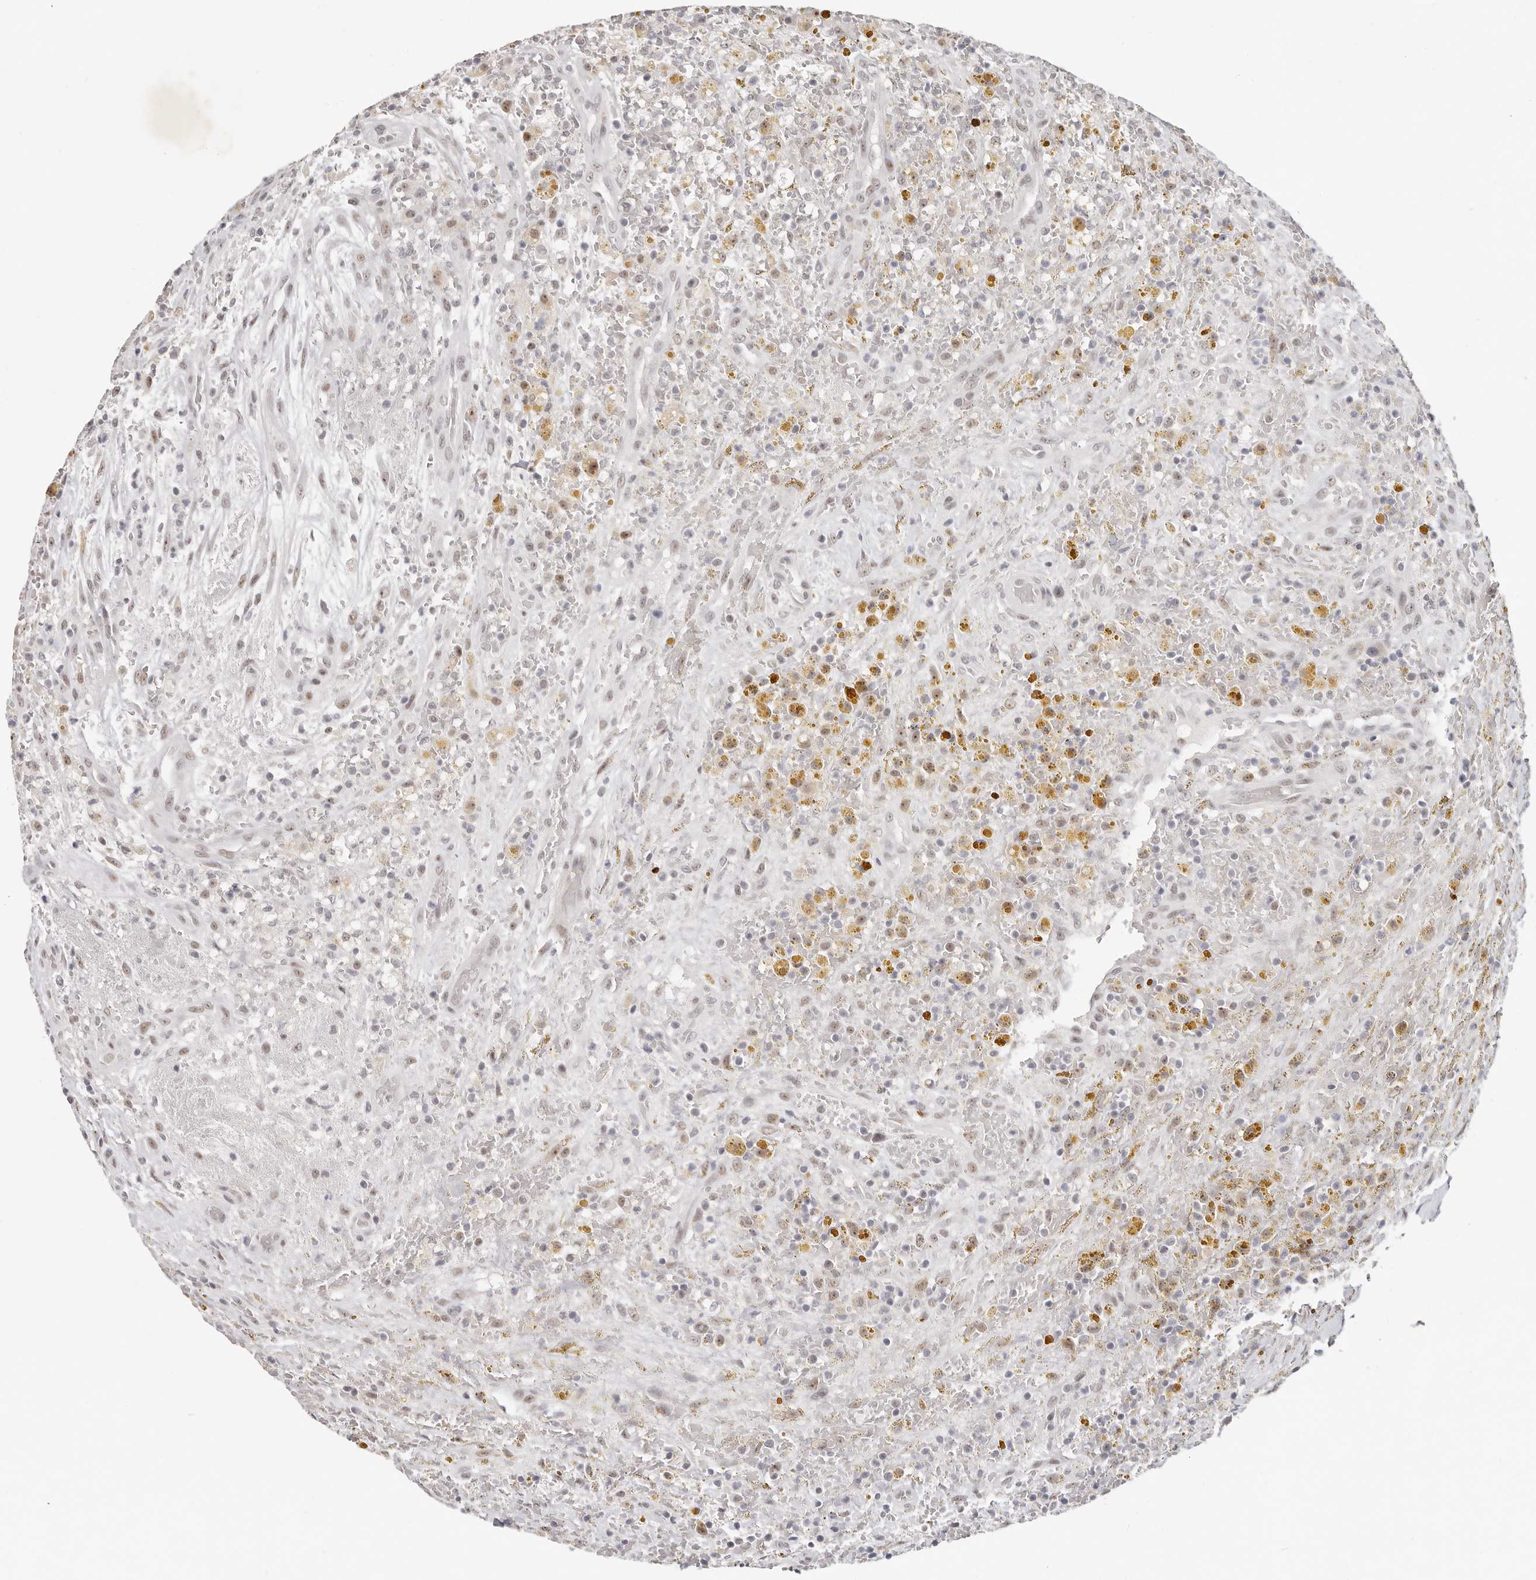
{"staining": {"intensity": "moderate", "quantity": "25%-75%", "location": "nuclear"}, "tissue": "thyroid cancer", "cell_type": "Tumor cells", "image_type": "cancer", "snomed": [{"axis": "morphology", "description": "Papillary adenocarcinoma, NOS"}, {"axis": "topography", "description": "Thyroid gland"}], "caption": "DAB (3,3'-diaminobenzidine) immunohistochemical staining of human thyroid papillary adenocarcinoma demonstrates moderate nuclear protein expression in about 25%-75% of tumor cells.", "gene": "LARP7", "patient": {"sex": "male", "age": 77}}